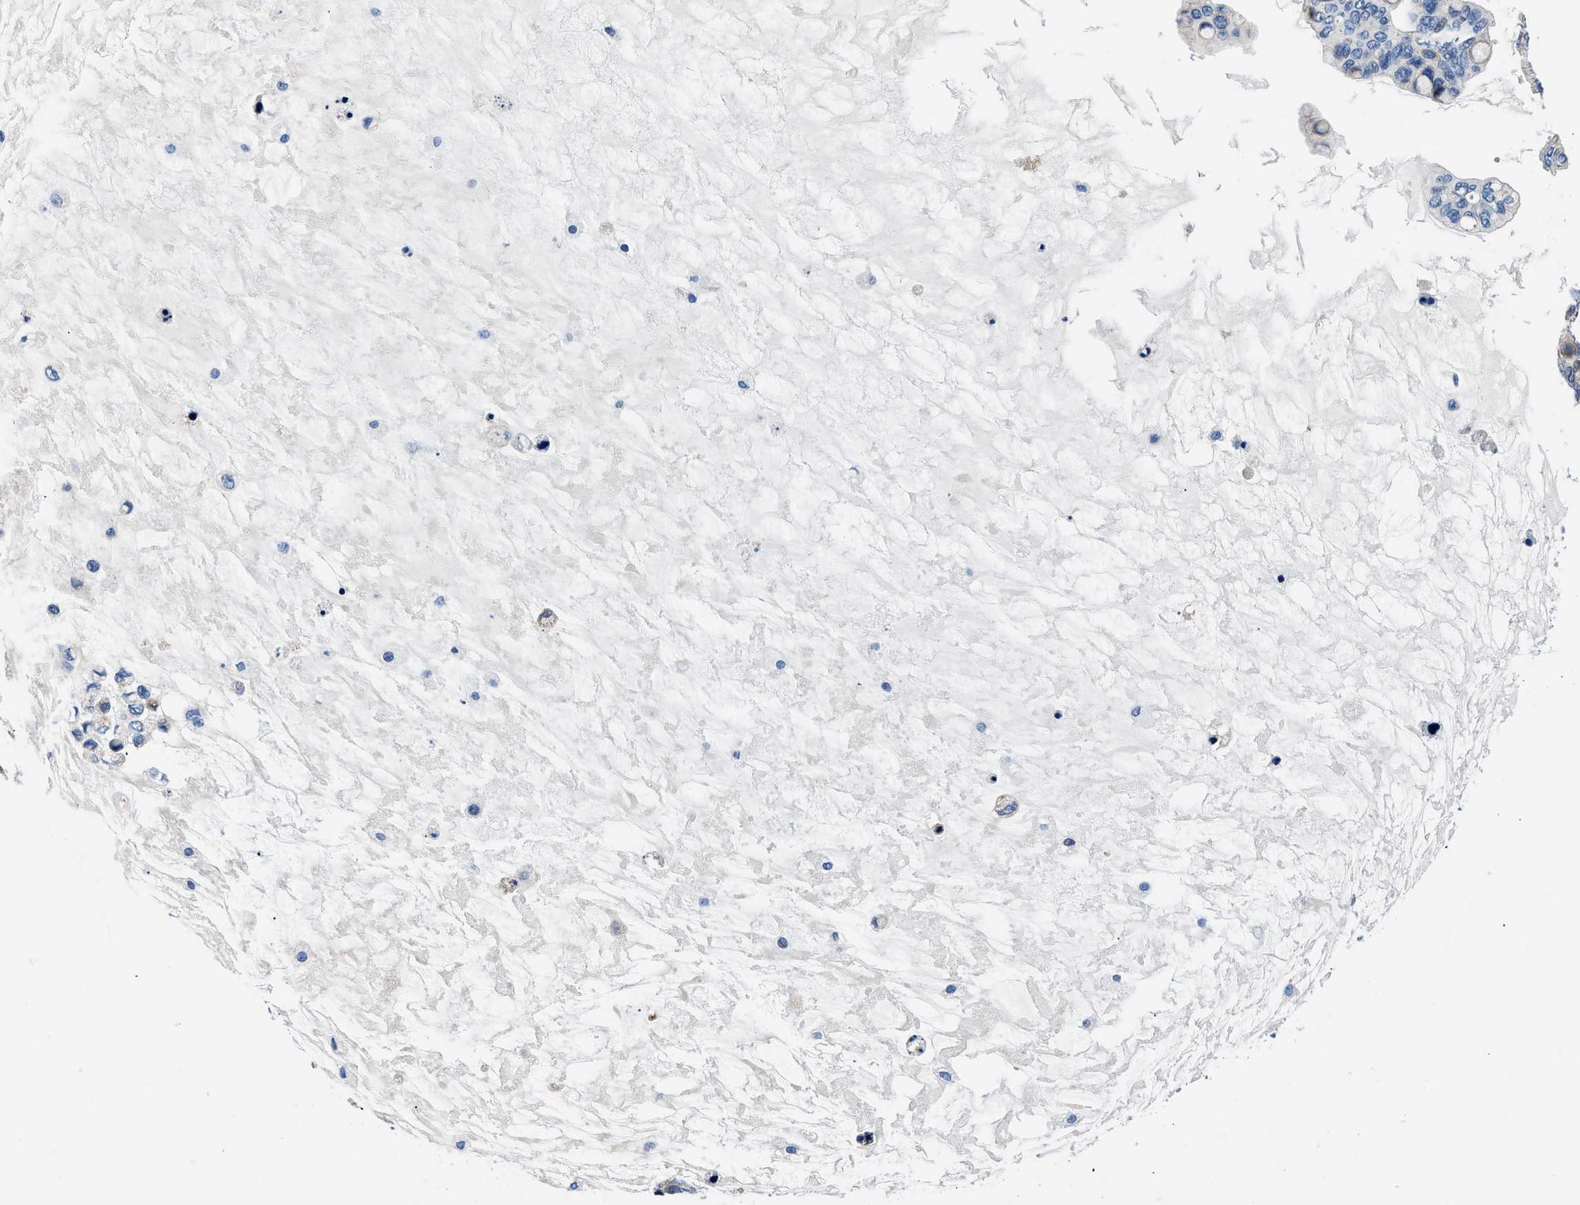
{"staining": {"intensity": "moderate", "quantity": "<25%", "location": "cytoplasmic/membranous"}, "tissue": "ovarian cancer", "cell_type": "Tumor cells", "image_type": "cancer", "snomed": [{"axis": "morphology", "description": "Cystadenocarcinoma, mucinous, NOS"}, {"axis": "topography", "description": "Ovary"}], "caption": "Immunohistochemical staining of human mucinous cystadenocarcinoma (ovarian) demonstrates low levels of moderate cytoplasmic/membranous positivity in approximately <25% of tumor cells.", "gene": "DAG1", "patient": {"sex": "female", "age": 80}}